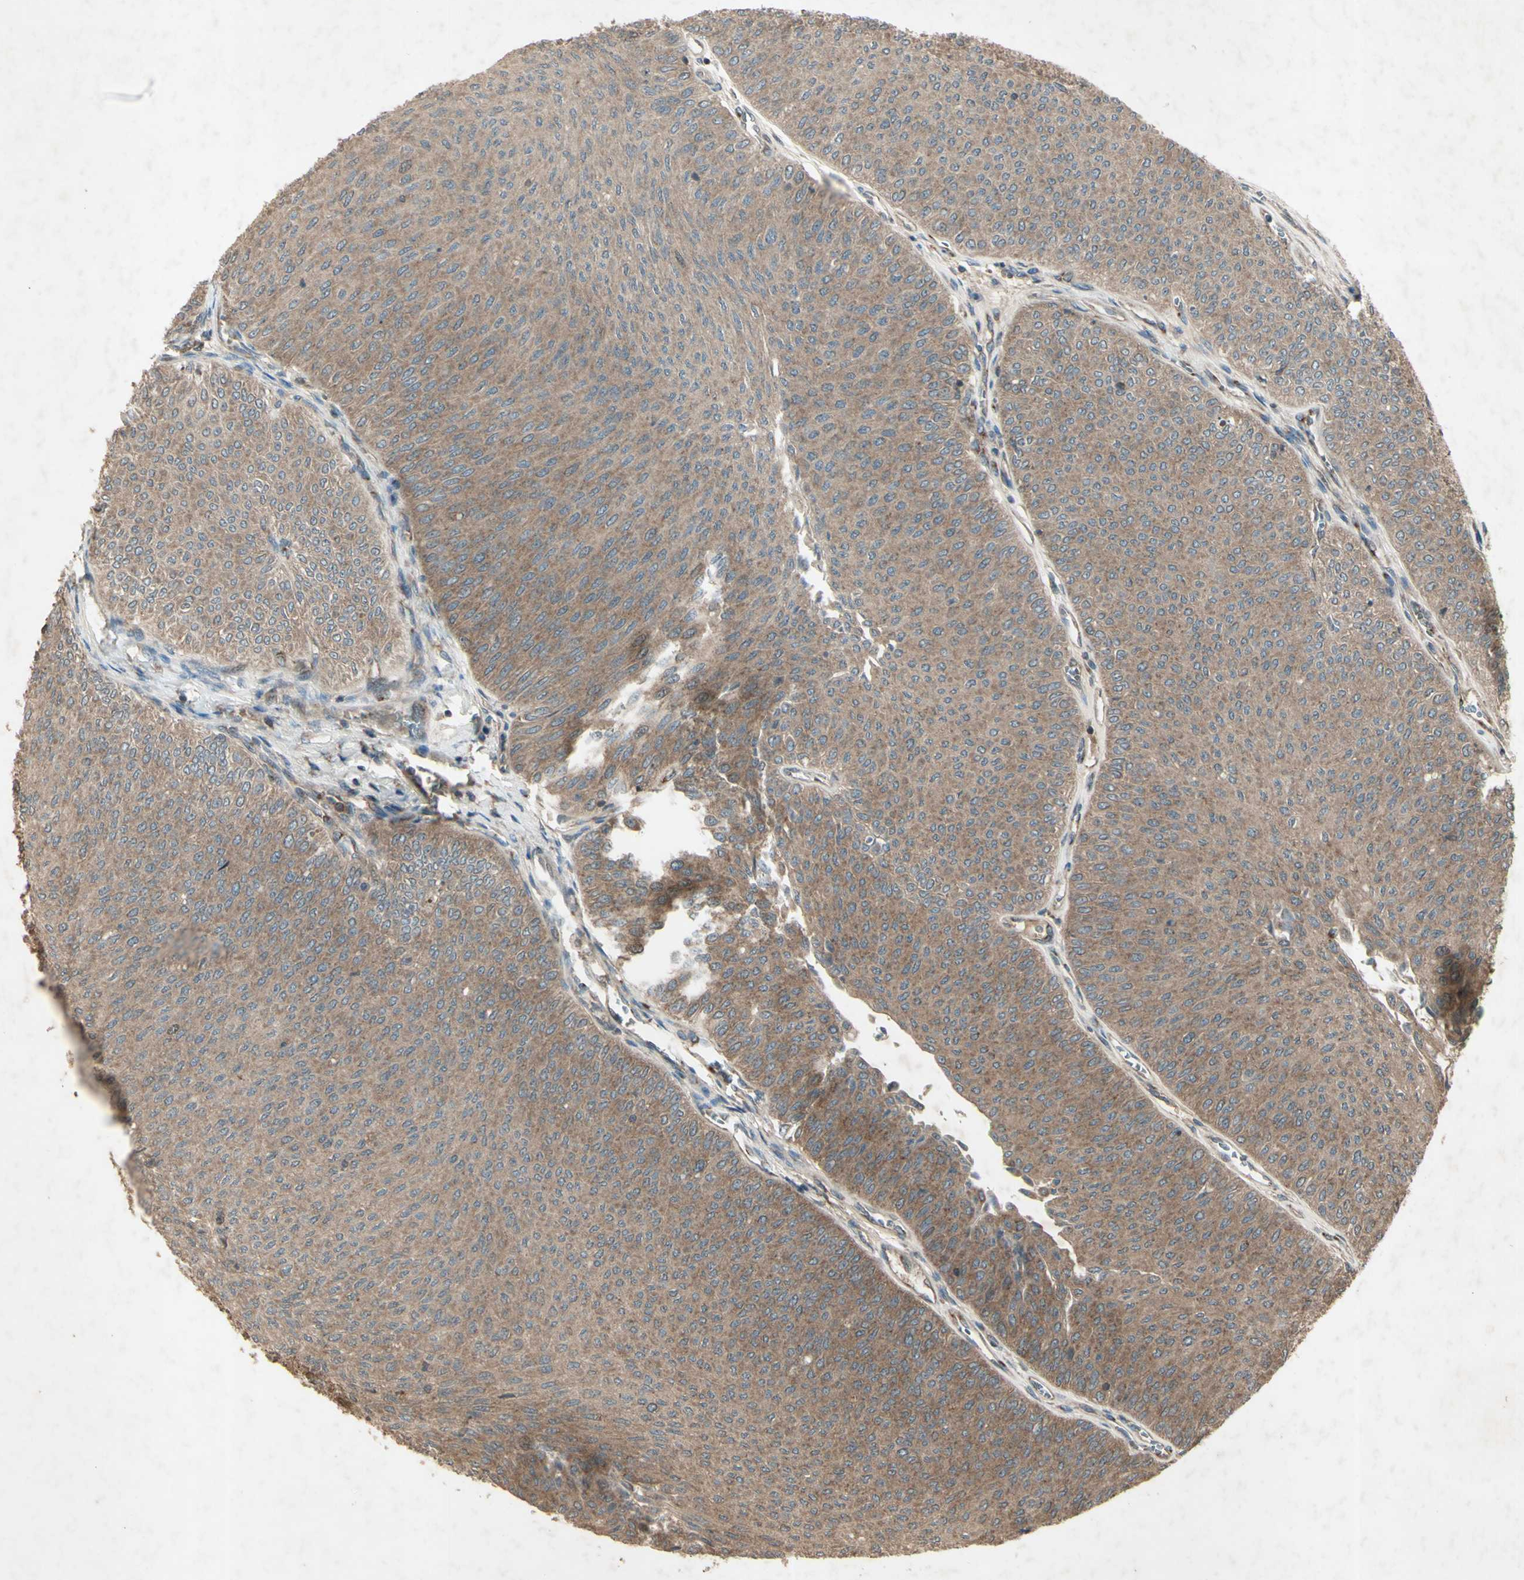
{"staining": {"intensity": "moderate", "quantity": ">75%", "location": "cytoplasmic/membranous"}, "tissue": "urothelial cancer", "cell_type": "Tumor cells", "image_type": "cancer", "snomed": [{"axis": "morphology", "description": "Urothelial carcinoma, Low grade"}, {"axis": "topography", "description": "Urinary bladder"}], "caption": "Immunohistochemical staining of urothelial carcinoma (low-grade) demonstrates moderate cytoplasmic/membranous protein expression in about >75% of tumor cells.", "gene": "AP1G1", "patient": {"sex": "male", "age": 78}}